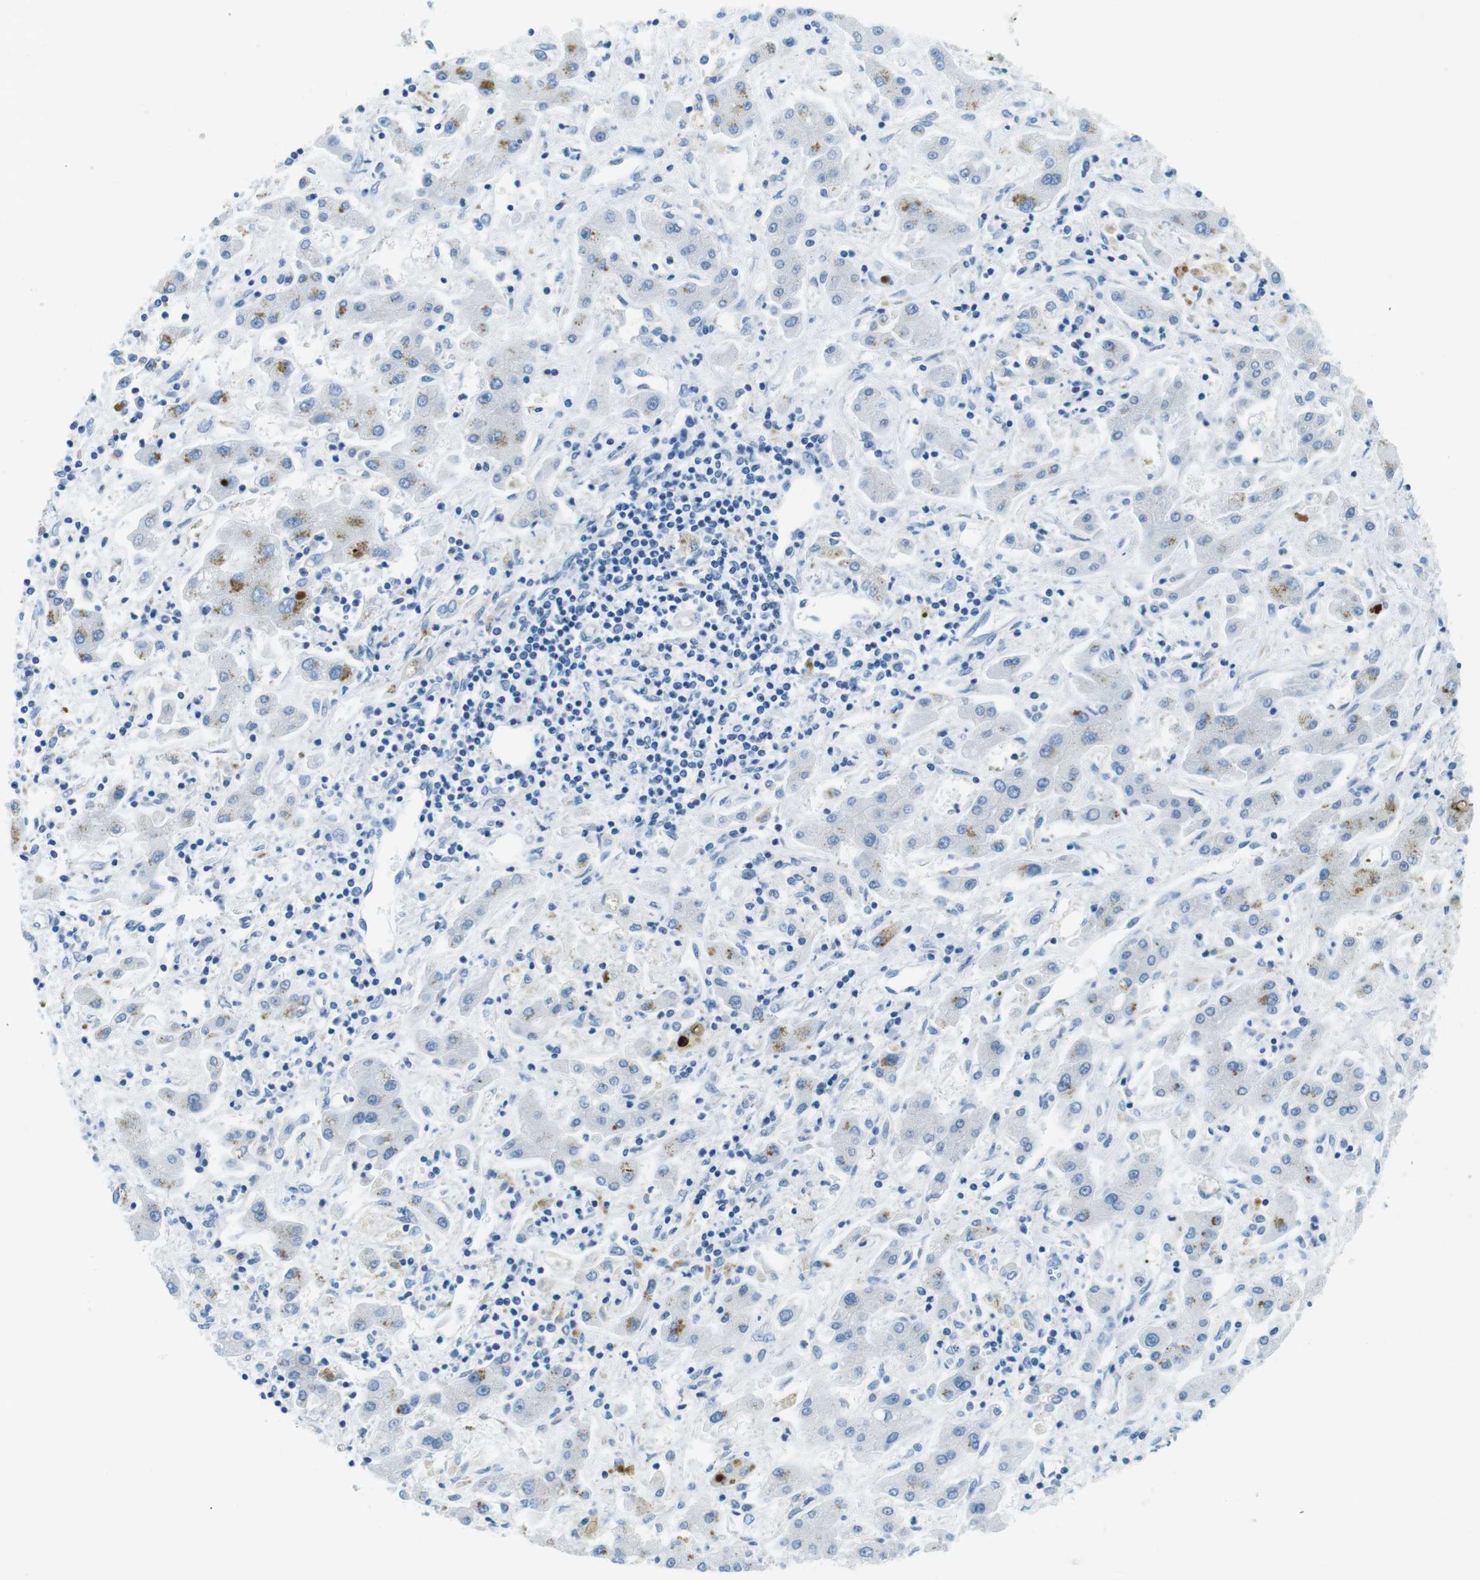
{"staining": {"intensity": "negative", "quantity": "none", "location": "none"}, "tissue": "liver cancer", "cell_type": "Tumor cells", "image_type": "cancer", "snomed": [{"axis": "morphology", "description": "Cholangiocarcinoma"}, {"axis": "topography", "description": "Liver"}], "caption": "Immunohistochemistry (IHC) histopathology image of neoplastic tissue: liver cholangiocarcinoma stained with DAB (3,3'-diaminobenzidine) reveals no significant protein expression in tumor cells. (DAB IHC visualized using brightfield microscopy, high magnification).", "gene": "TFAP2C", "patient": {"sex": "male", "age": 50}}